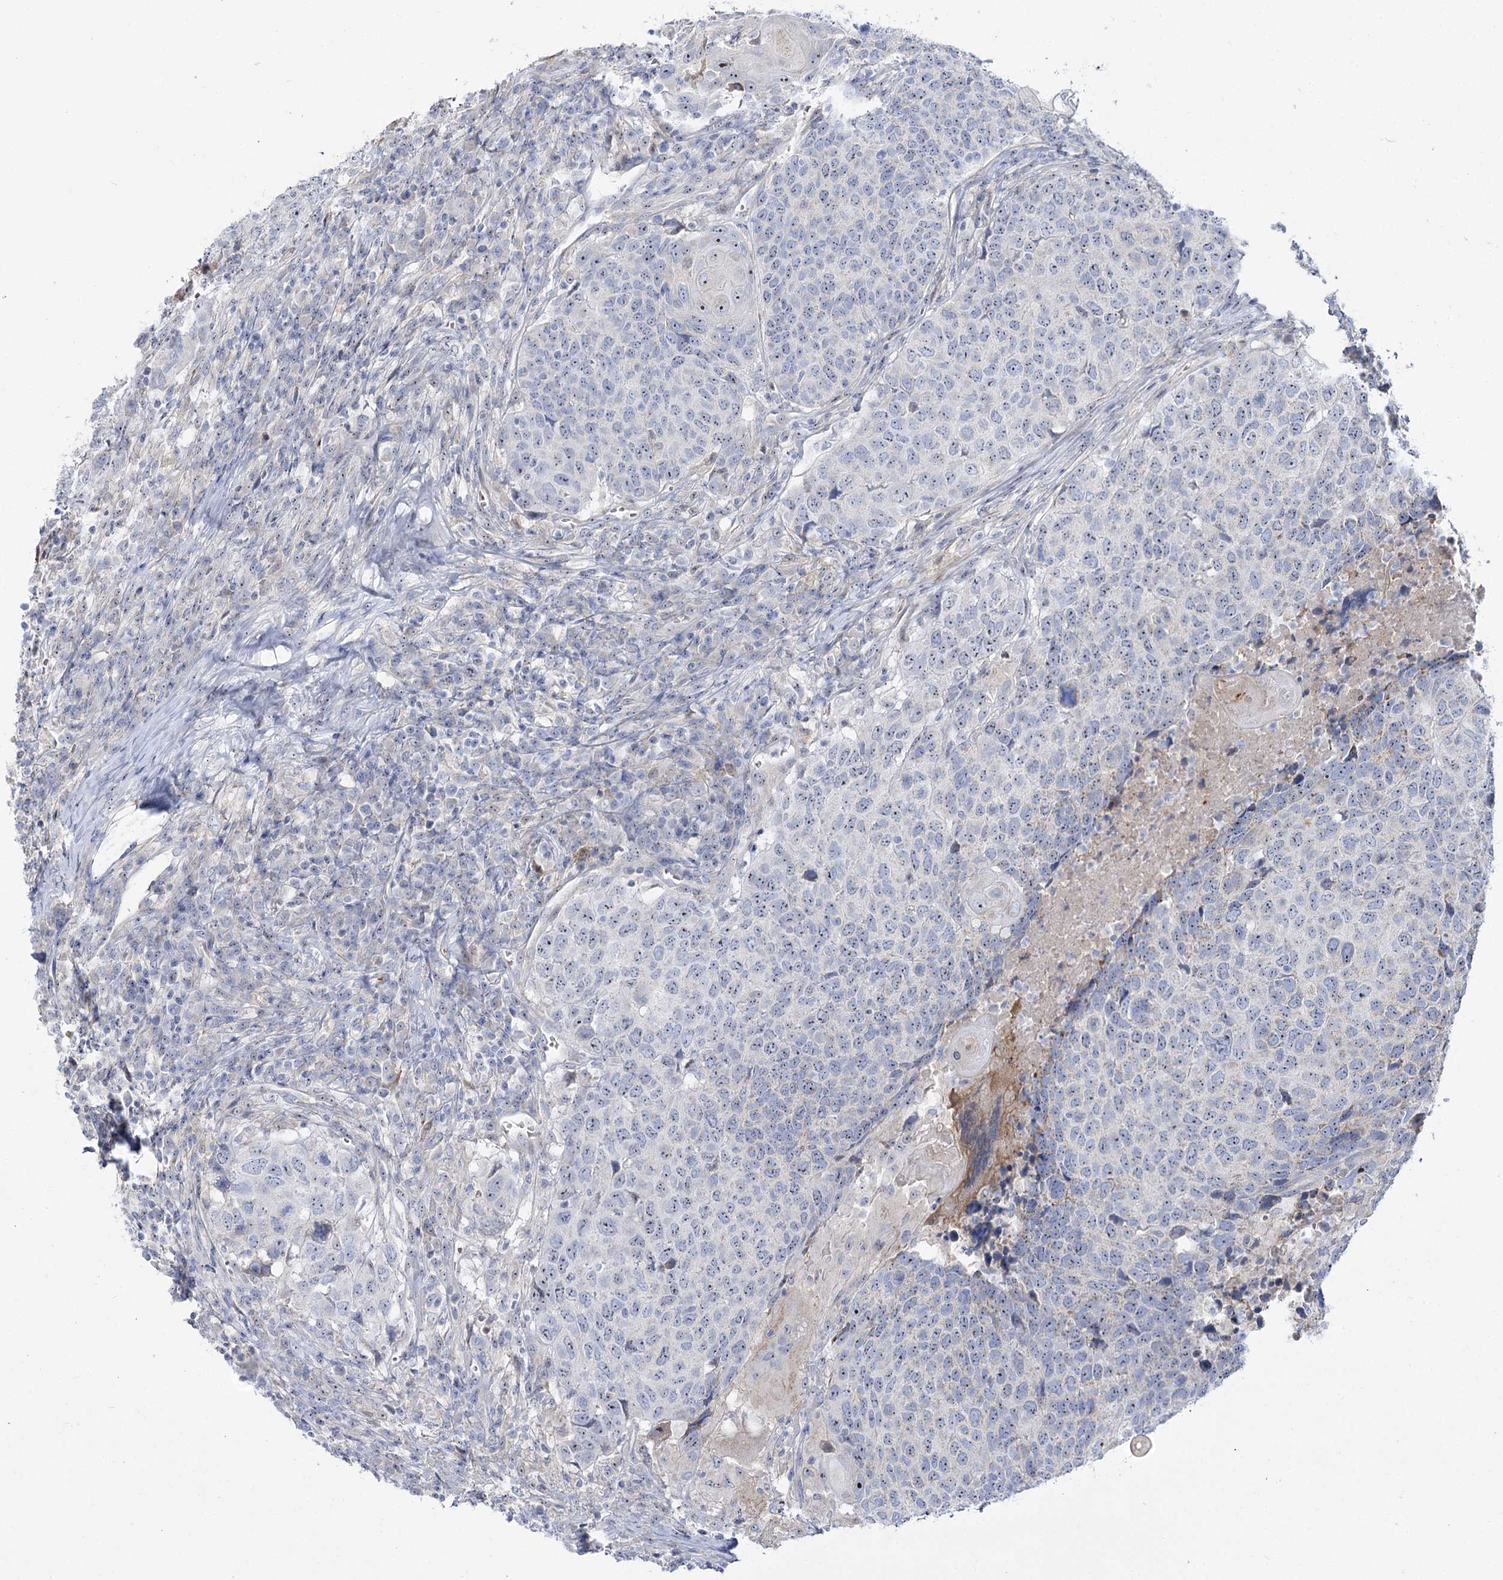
{"staining": {"intensity": "weak", "quantity": "25%-75%", "location": "nuclear"}, "tissue": "head and neck cancer", "cell_type": "Tumor cells", "image_type": "cancer", "snomed": [{"axis": "morphology", "description": "Squamous cell carcinoma, NOS"}, {"axis": "topography", "description": "Head-Neck"}], "caption": "Head and neck cancer stained with a brown dye exhibits weak nuclear positive staining in approximately 25%-75% of tumor cells.", "gene": "SUOX", "patient": {"sex": "male", "age": 66}}